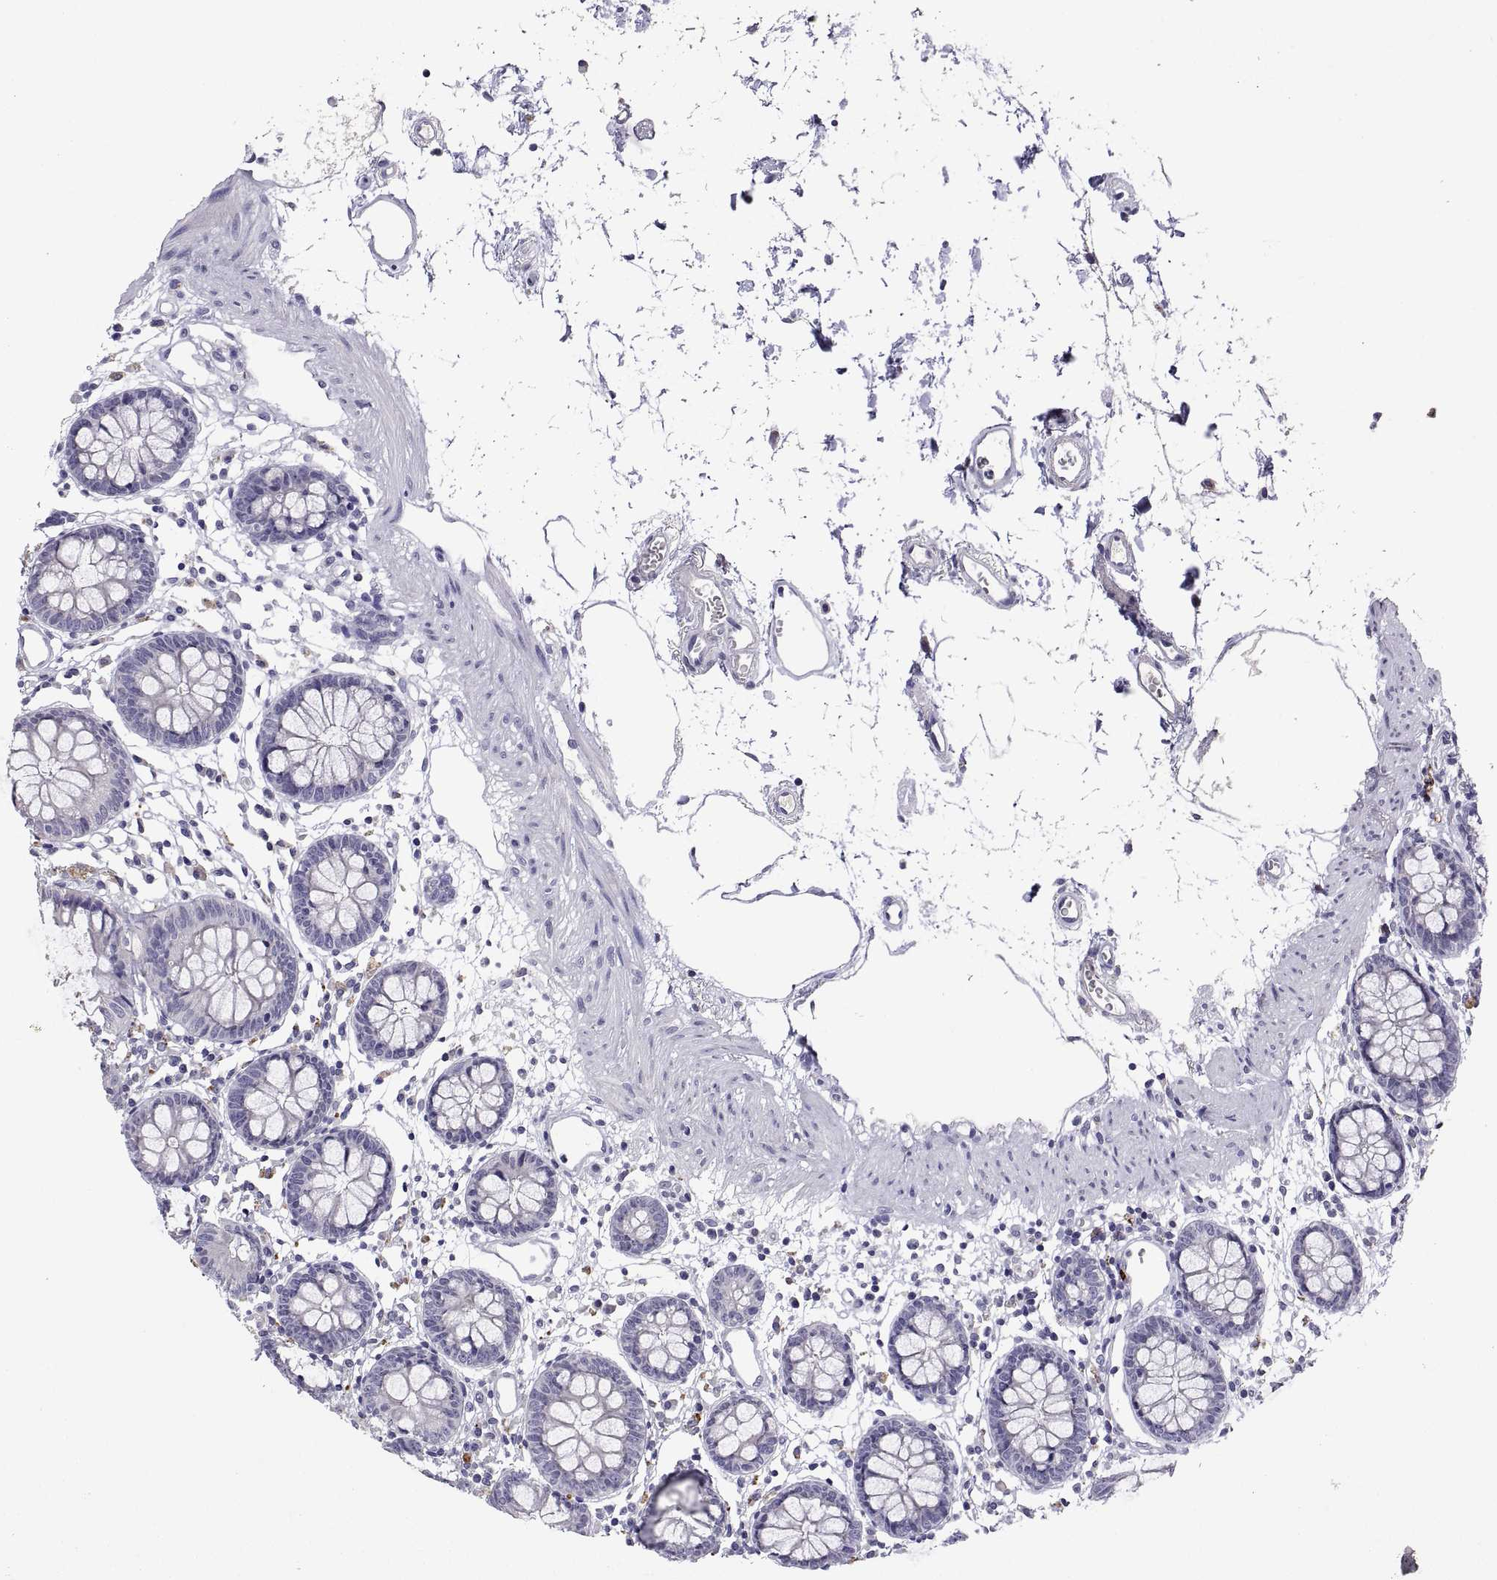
{"staining": {"intensity": "negative", "quantity": "none", "location": "none"}, "tissue": "colon", "cell_type": "Endothelial cells", "image_type": "normal", "snomed": [{"axis": "morphology", "description": "Normal tissue, NOS"}, {"axis": "topography", "description": "Colon"}], "caption": "Protein analysis of unremarkable colon exhibits no significant positivity in endothelial cells.", "gene": "MS4A1", "patient": {"sex": "female", "age": 84}}